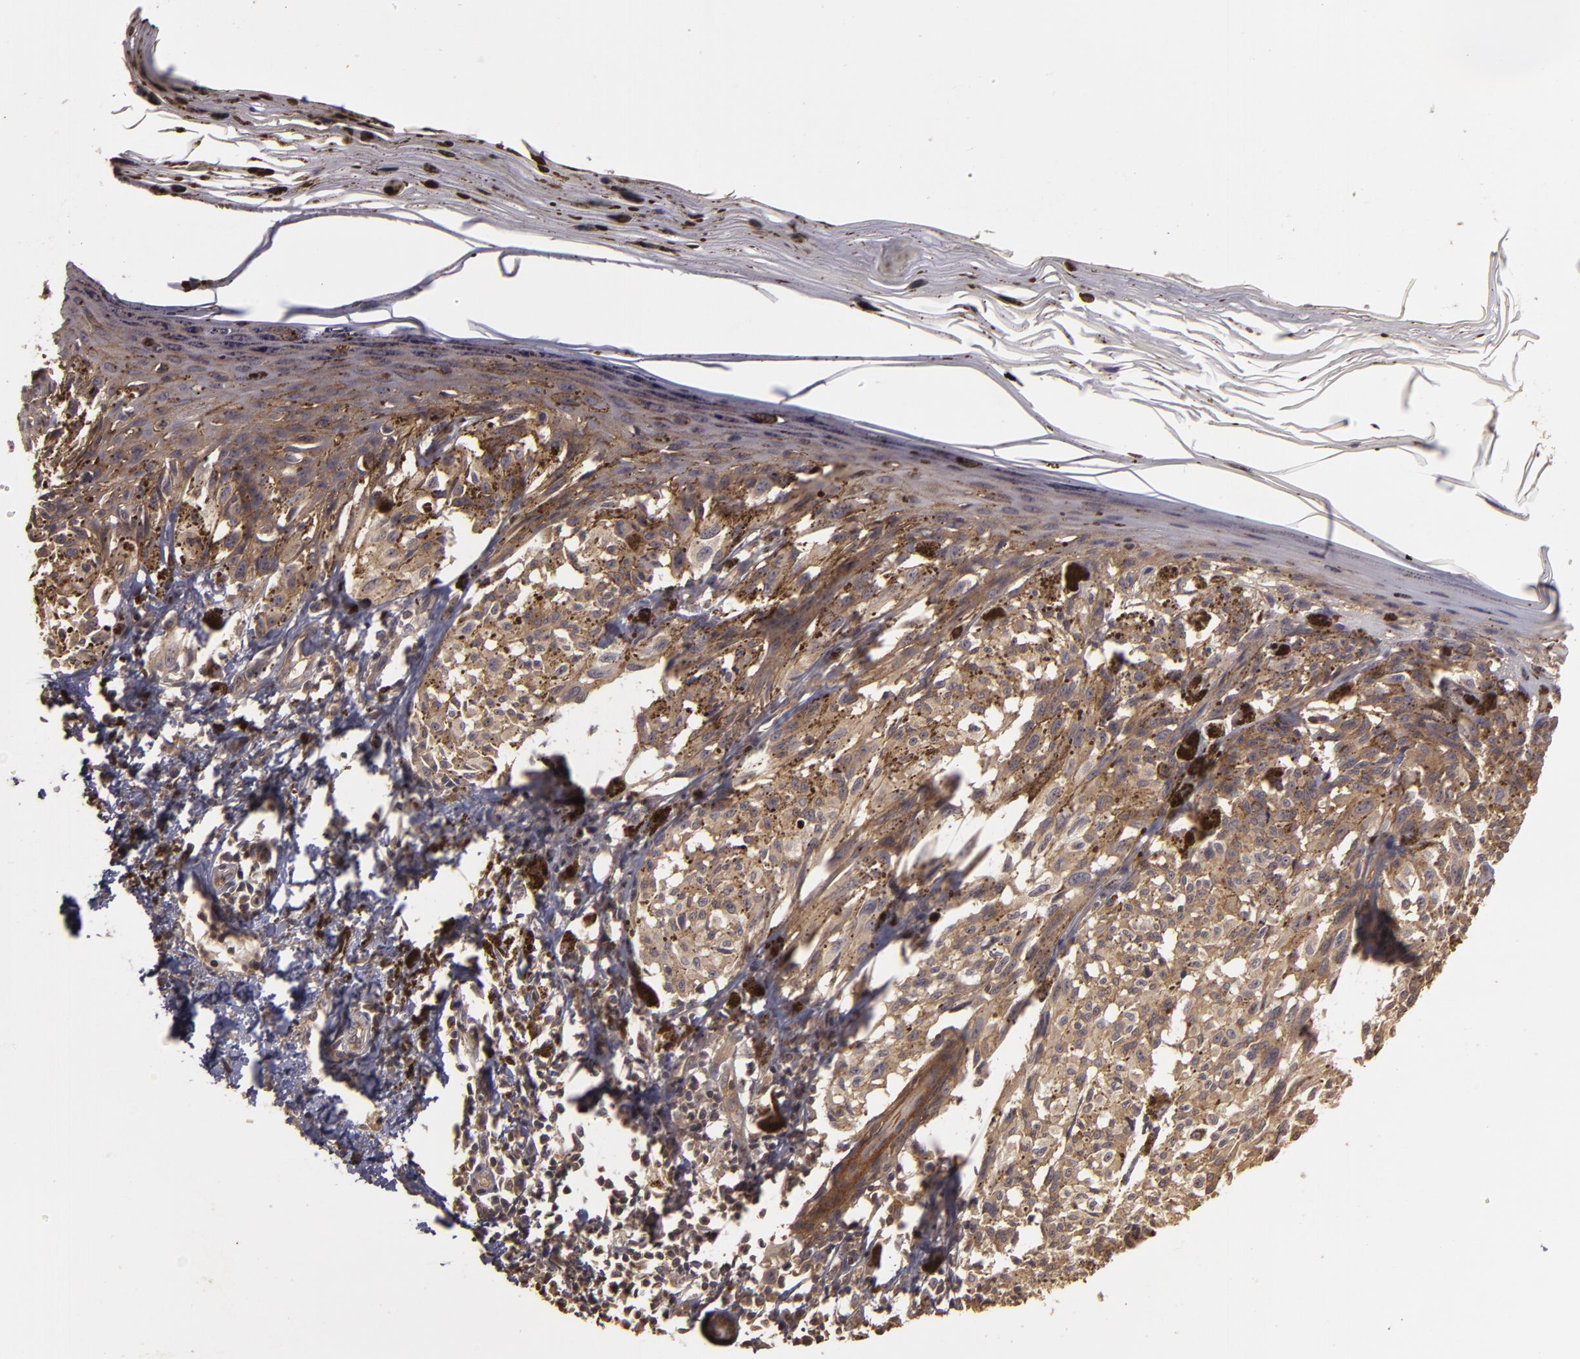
{"staining": {"intensity": "moderate", "quantity": ">75%", "location": "cytoplasmic/membranous"}, "tissue": "melanoma", "cell_type": "Tumor cells", "image_type": "cancer", "snomed": [{"axis": "morphology", "description": "Malignant melanoma, NOS"}, {"axis": "topography", "description": "Skin"}], "caption": "An image of human melanoma stained for a protein reveals moderate cytoplasmic/membranous brown staining in tumor cells. (Stains: DAB in brown, nuclei in blue, Microscopy: brightfield microscopy at high magnification).", "gene": "HRAS", "patient": {"sex": "female", "age": 72}}